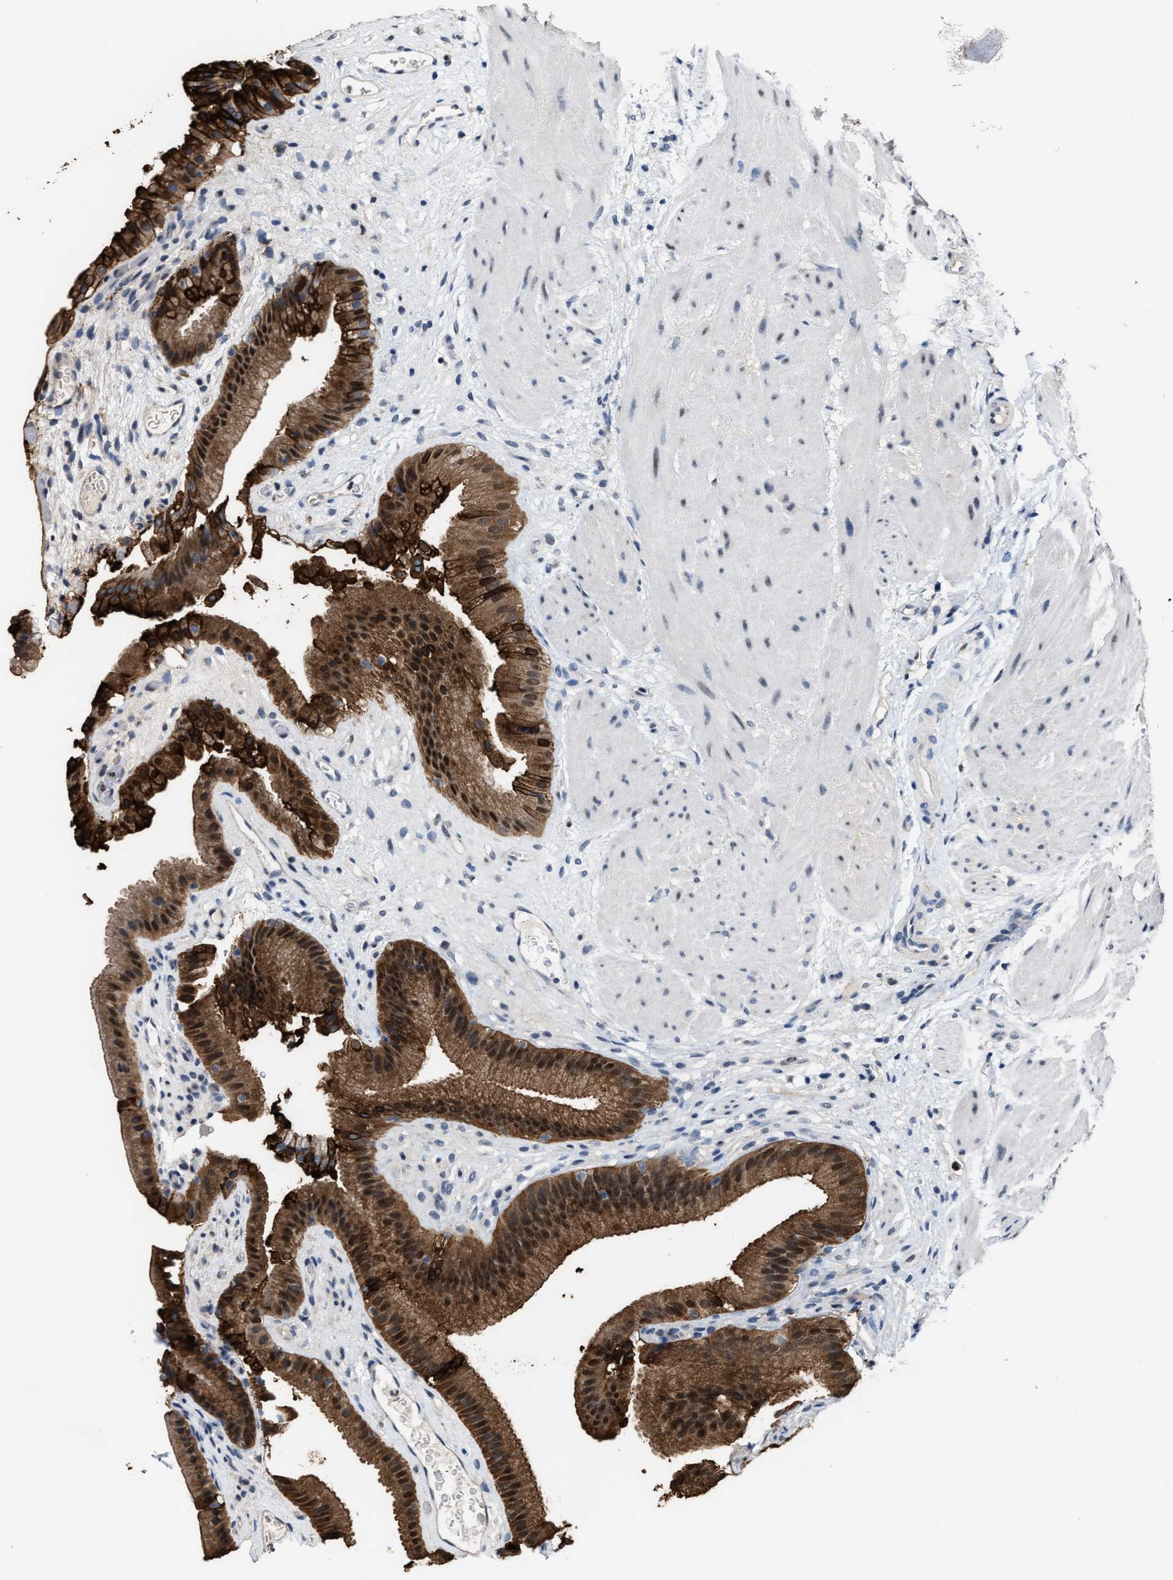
{"staining": {"intensity": "strong", "quantity": ">75%", "location": "cytoplasmic/membranous,nuclear"}, "tissue": "gallbladder", "cell_type": "Glandular cells", "image_type": "normal", "snomed": [{"axis": "morphology", "description": "Normal tissue, NOS"}, {"axis": "topography", "description": "Gallbladder"}], "caption": "Strong cytoplasmic/membranous,nuclear staining for a protein is appreciated in about >75% of glandular cells of unremarkable gallbladder using IHC.", "gene": "ZNF20", "patient": {"sex": "male", "age": 49}}